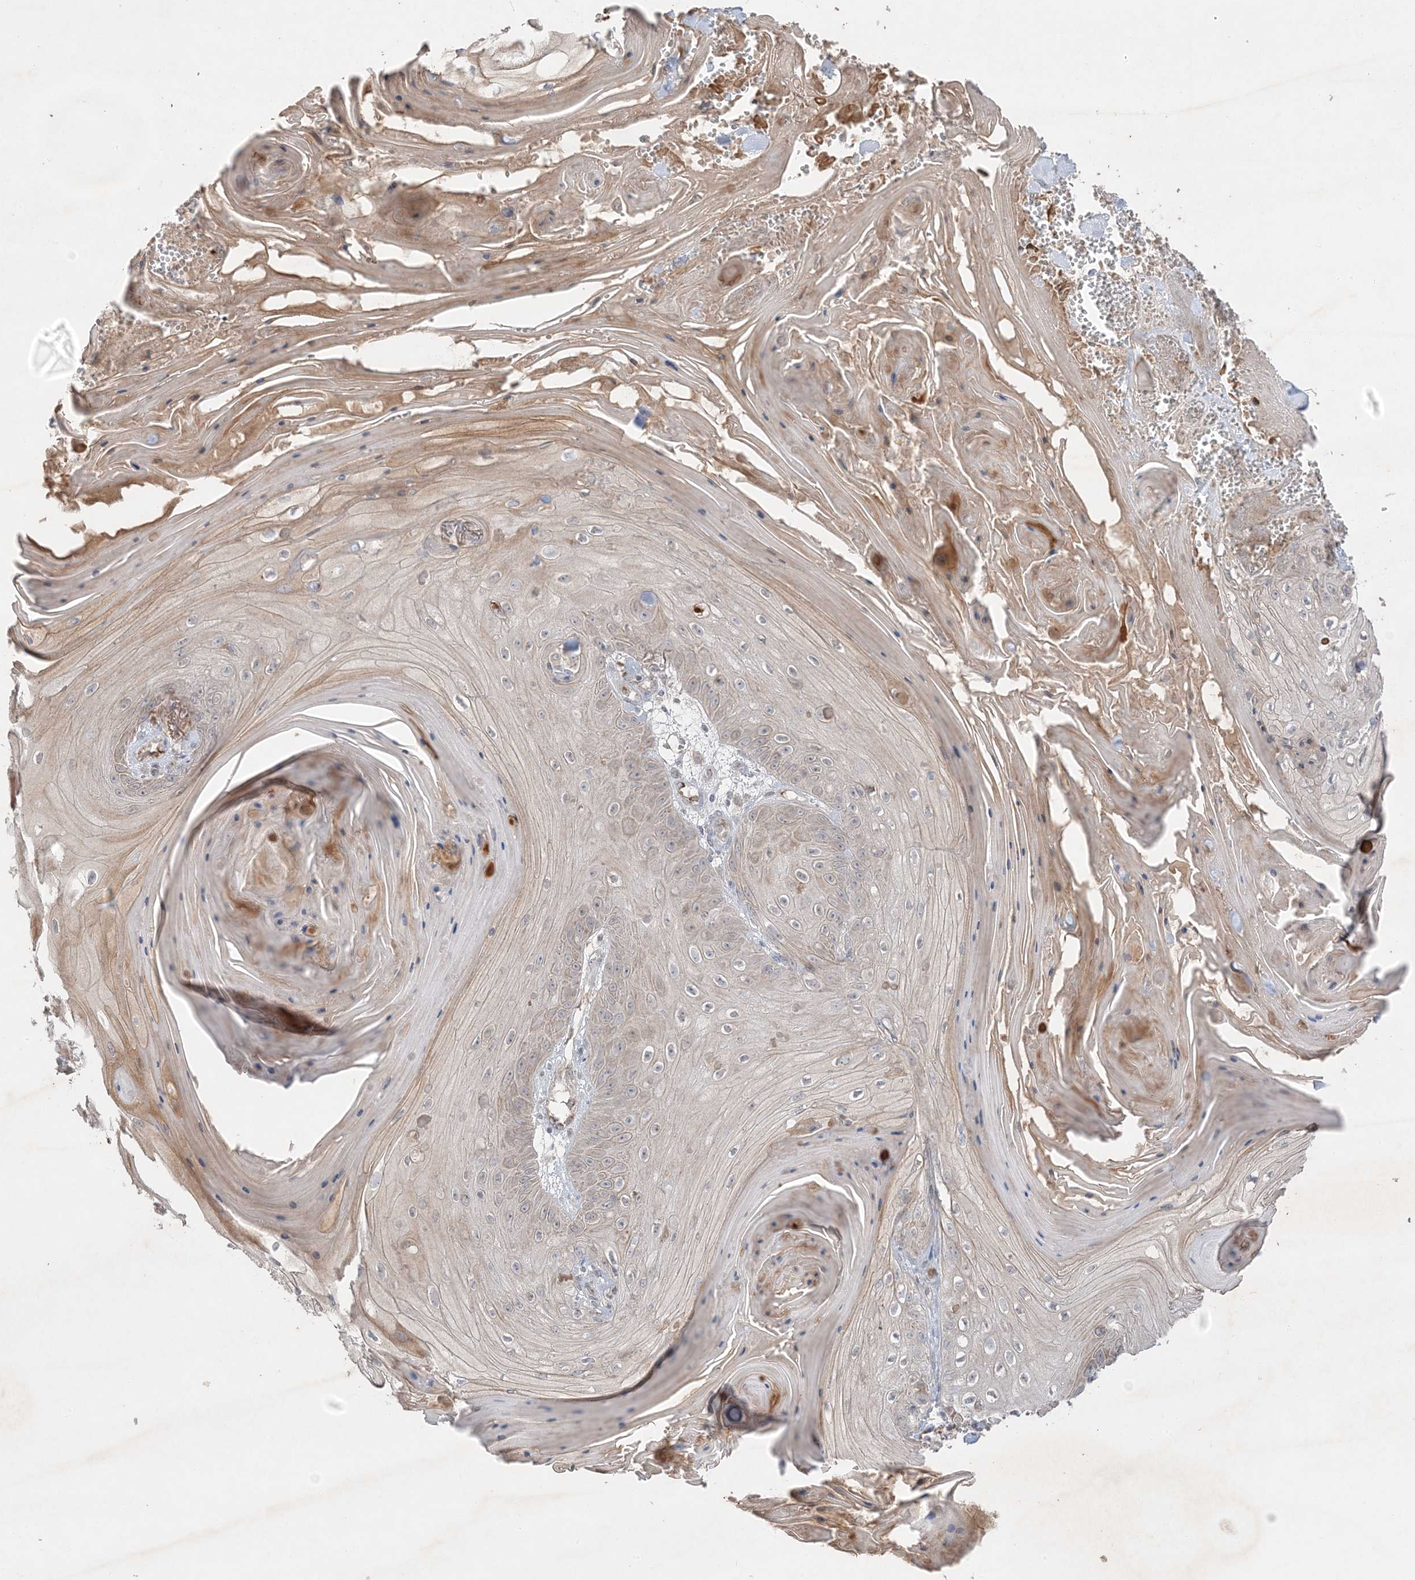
{"staining": {"intensity": "negative", "quantity": "none", "location": "none"}, "tissue": "skin cancer", "cell_type": "Tumor cells", "image_type": "cancer", "snomed": [{"axis": "morphology", "description": "Squamous cell carcinoma, NOS"}, {"axis": "topography", "description": "Skin"}], "caption": "The photomicrograph demonstrates no significant staining in tumor cells of skin cancer.", "gene": "PRSS36", "patient": {"sex": "male", "age": 74}}